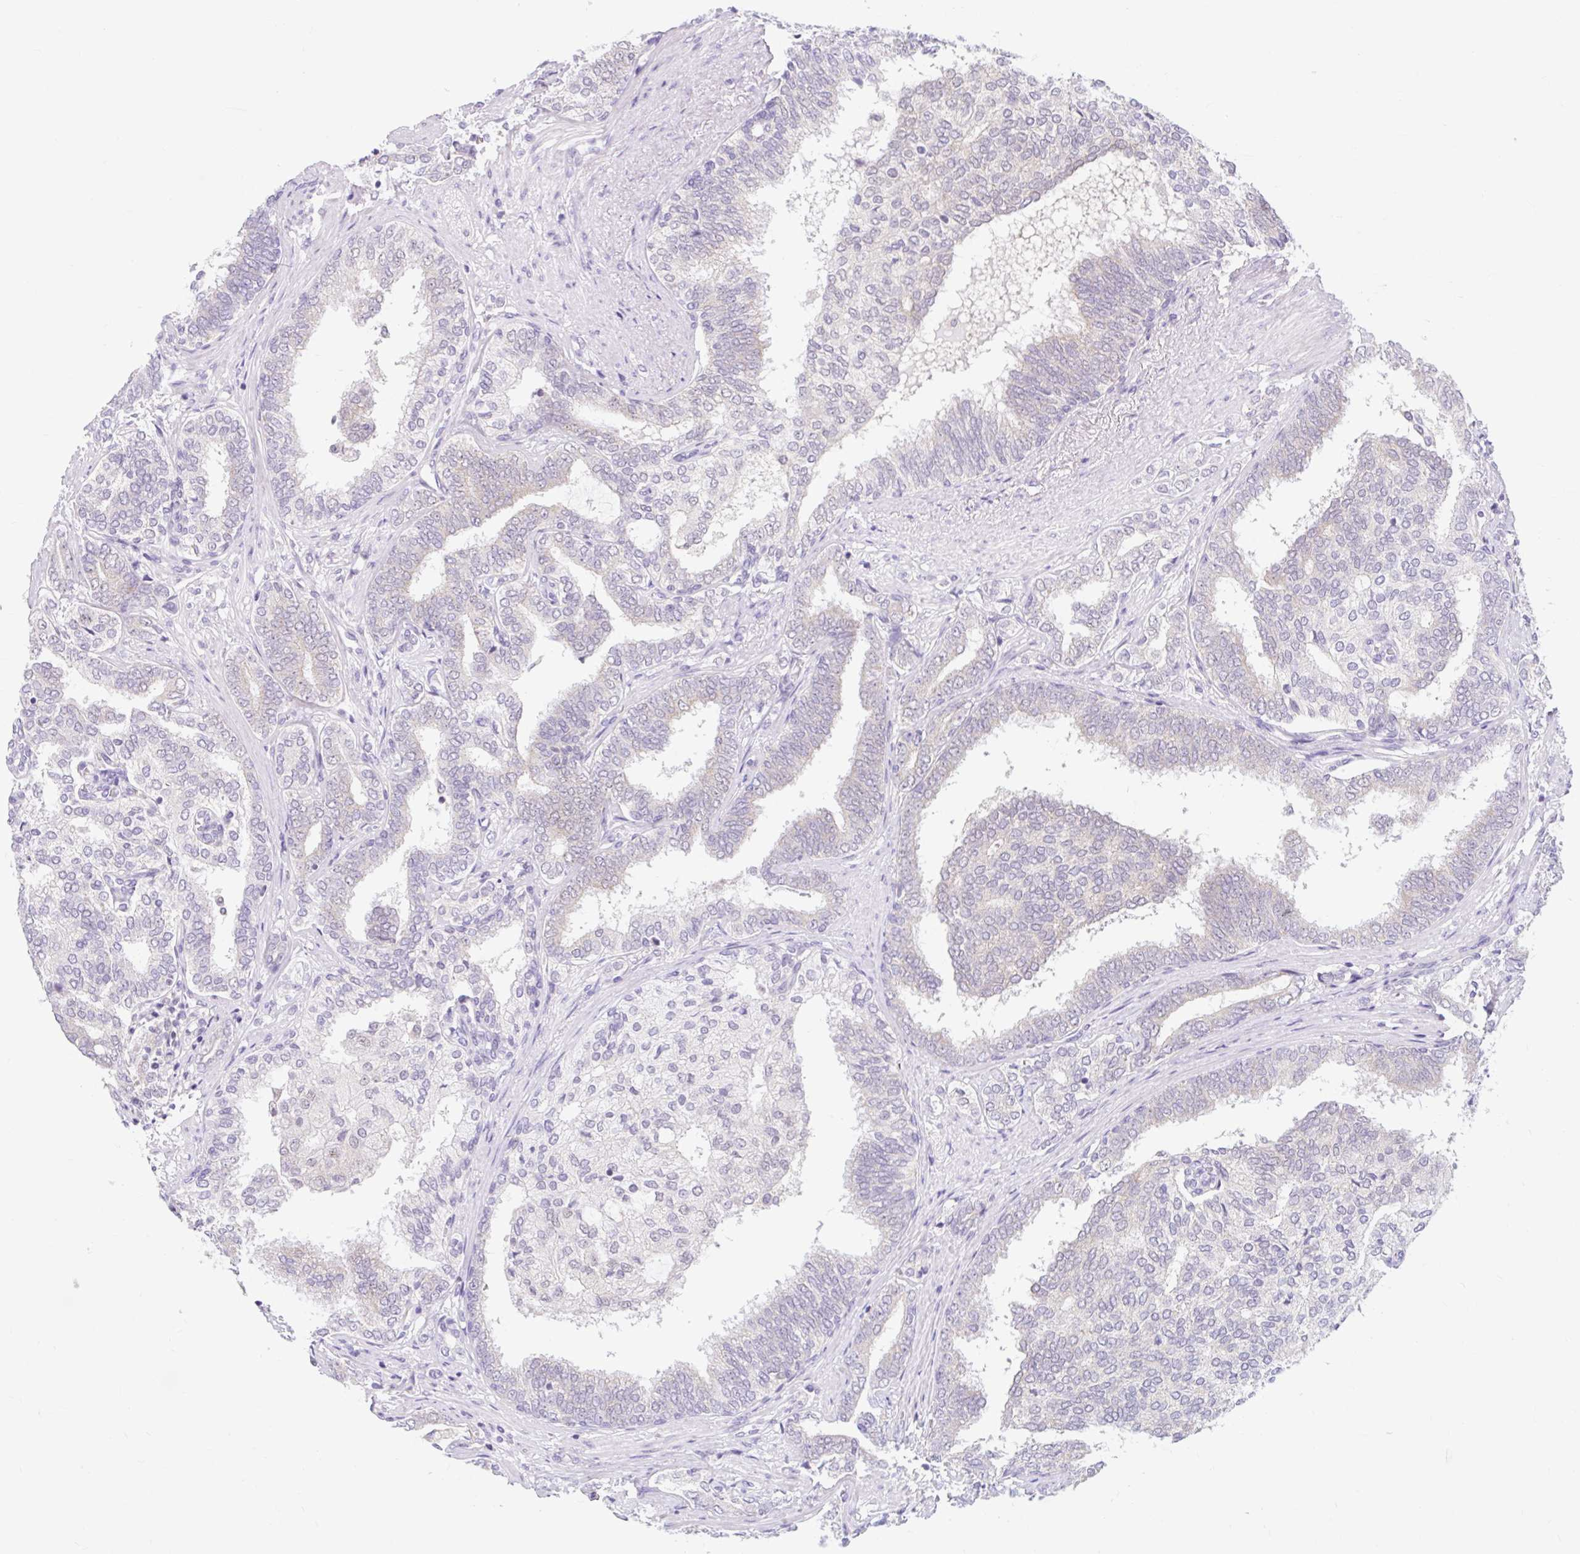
{"staining": {"intensity": "weak", "quantity": "<25%", "location": "cytoplasmic/membranous"}, "tissue": "prostate cancer", "cell_type": "Tumor cells", "image_type": "cancer", "snomed": [{"axis": "morphology", "description": "Adenocarcinoma, High grade"}, {"axis": "topography", "description": "Prostate"}], "caption": "Protein analysis of prostate cancer demonstrates no significant expression in tumor cells. Brightfield microscopy of IHC stained with DAB (brown) and hematoxylin (blue), captured at high magnification.", "gene": "ITPK1", "patient": {"sex": "male", "age": 72}}